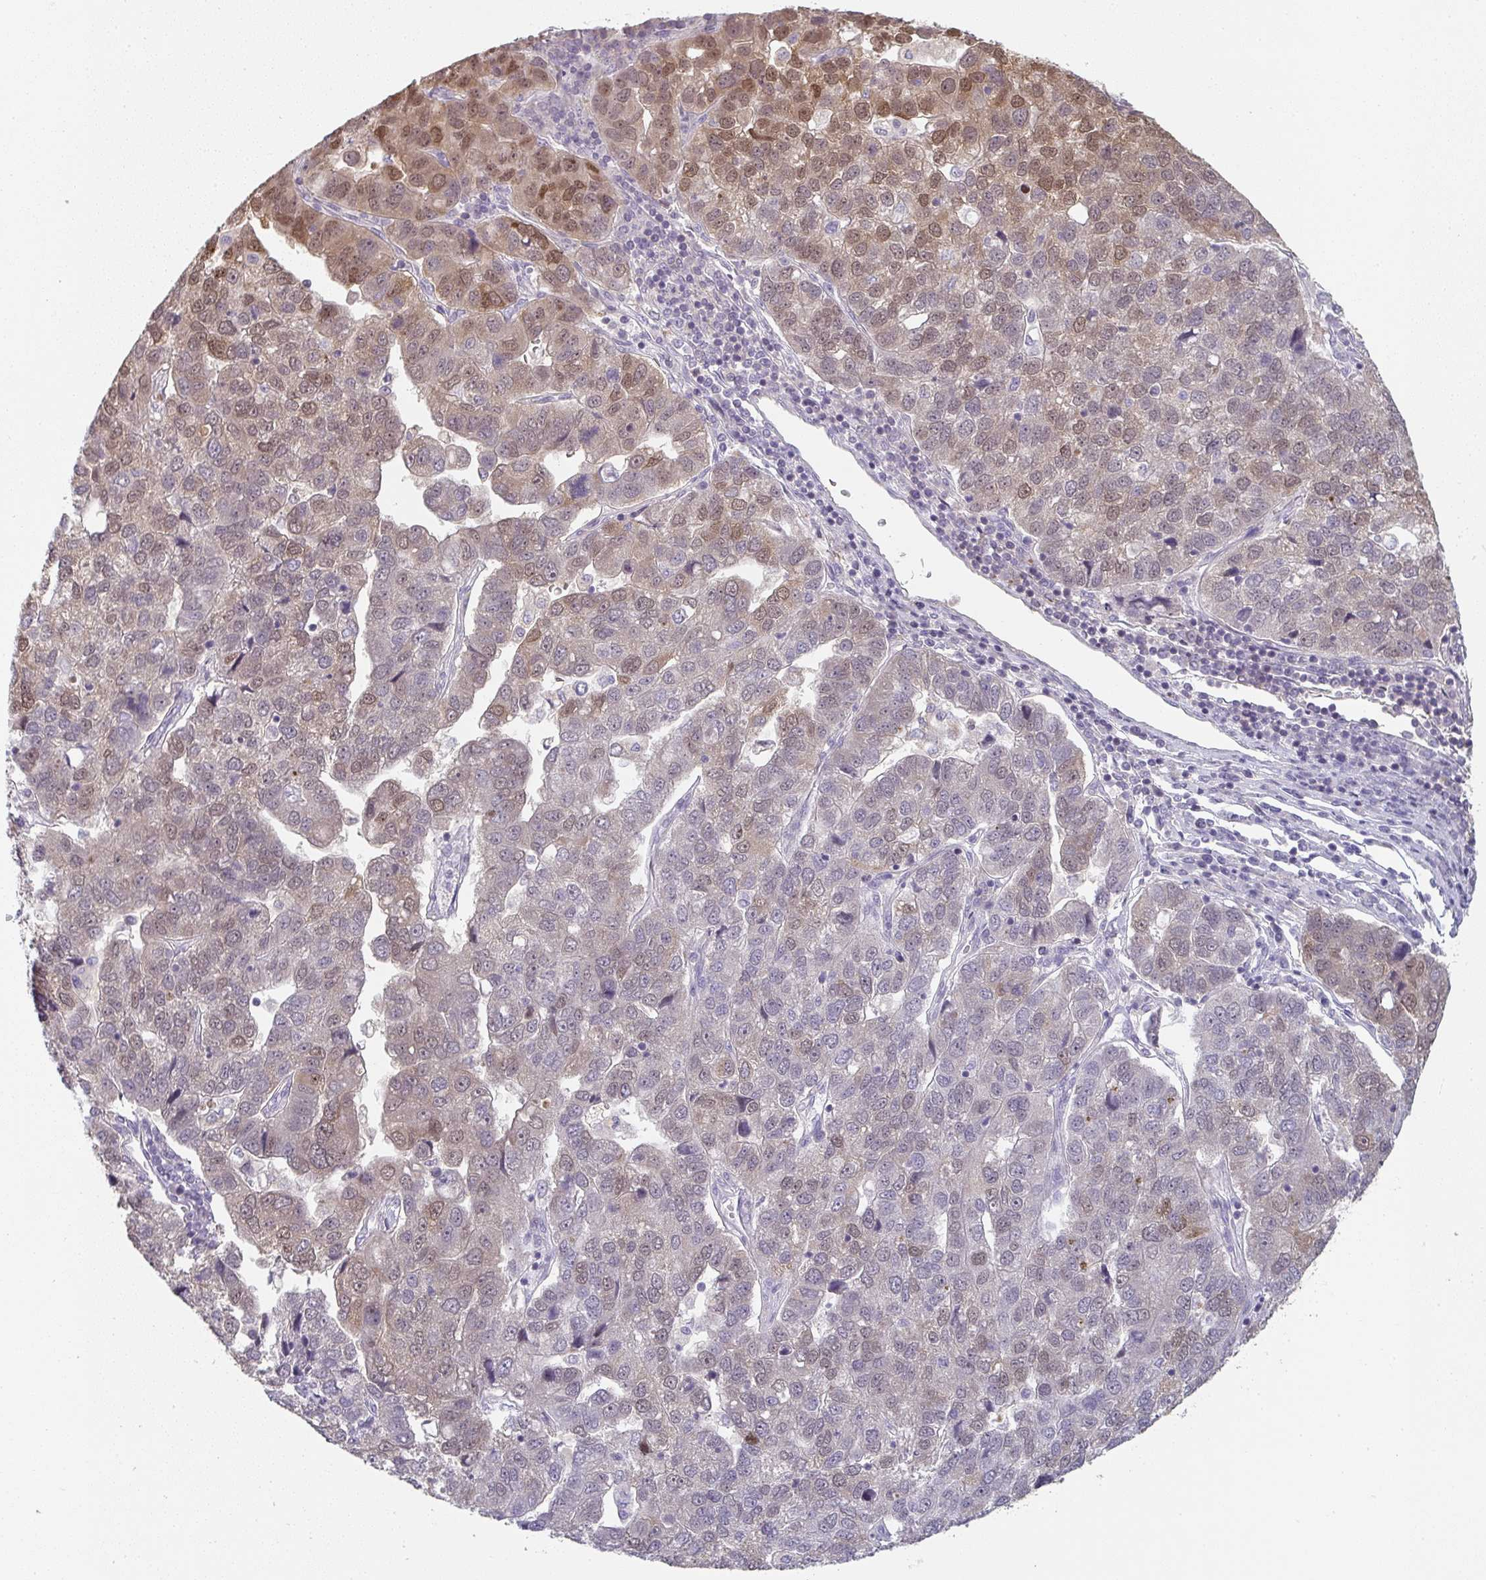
{"staining": {"intensity": "moderate", "quantity": "25%-75%", "location": "nuclear"}, "tissue": "pancreatic cancer", "cell_type": "Tumor cells", "image_type": "cancer", "snomed": [{"axis": "morphology", "description": "Adenocarcinoma, NOS"}, {"axis": "topography", "description": "Pancreas"}], "caption": "Brown immunohistochemical staining in pancreatic cancer exhibits moderate nuclear staining in about 25%-75% of tumor cells.", "gene": "A1CF", "patient": {"sex": "female", "age": 61}}